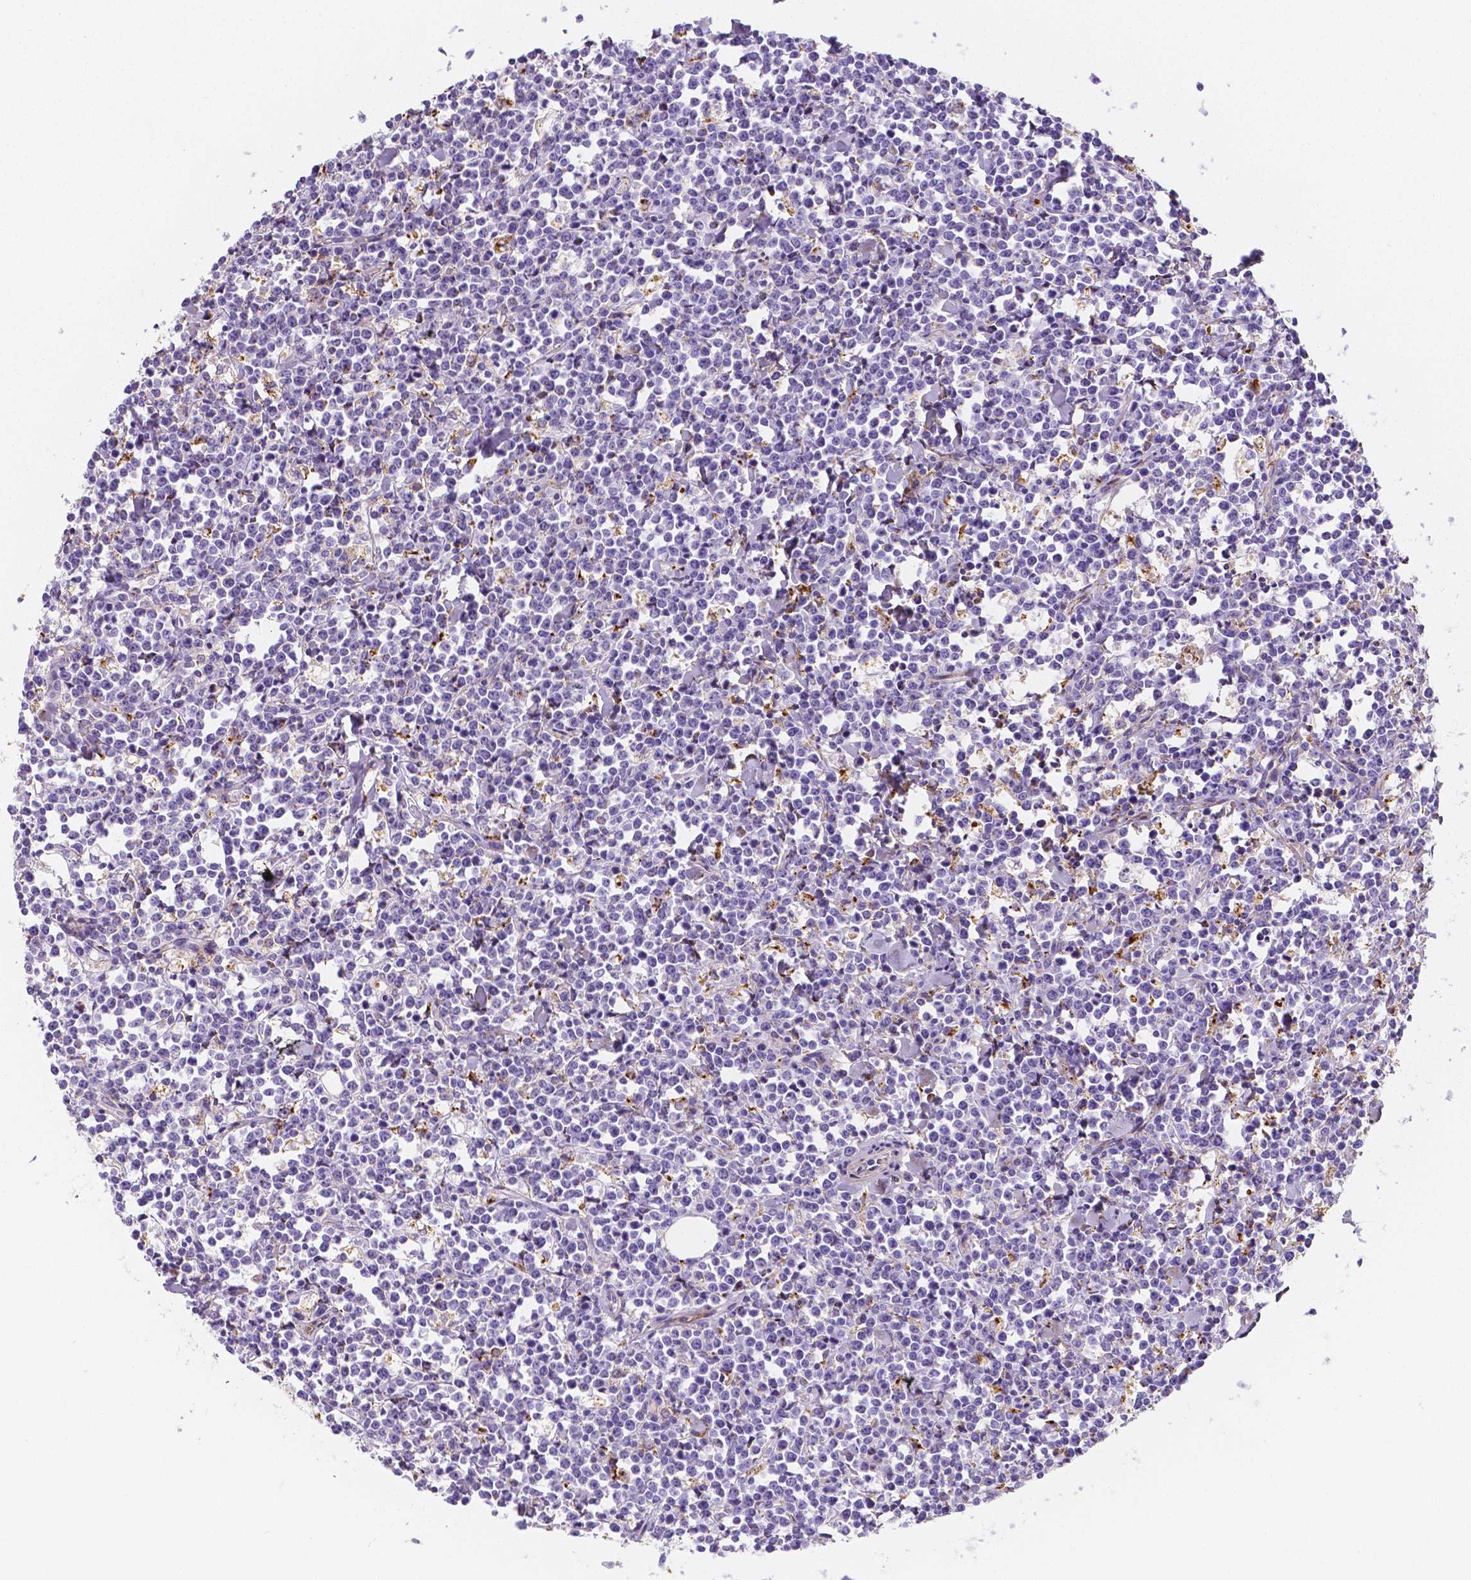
{"staining": {"intensity": "negative", "quantity": "none", "location": "none"}, "tissue": "lymphoma", "cell_type": "Tumor cells", "image_type": "cancer", "snomed": [{"axis": "morphology", "description": "Malignant lymphoma, non-Hodgkin's type, High grade"}, {"axis": "topography", "description": "Small intestine"}], "caption": "Lymphoma was stained to show a protein in brown. There is no significant positivity in tumor cells.", "gene": "GABRD", "patient": {"sex": "female", "age": 56}}